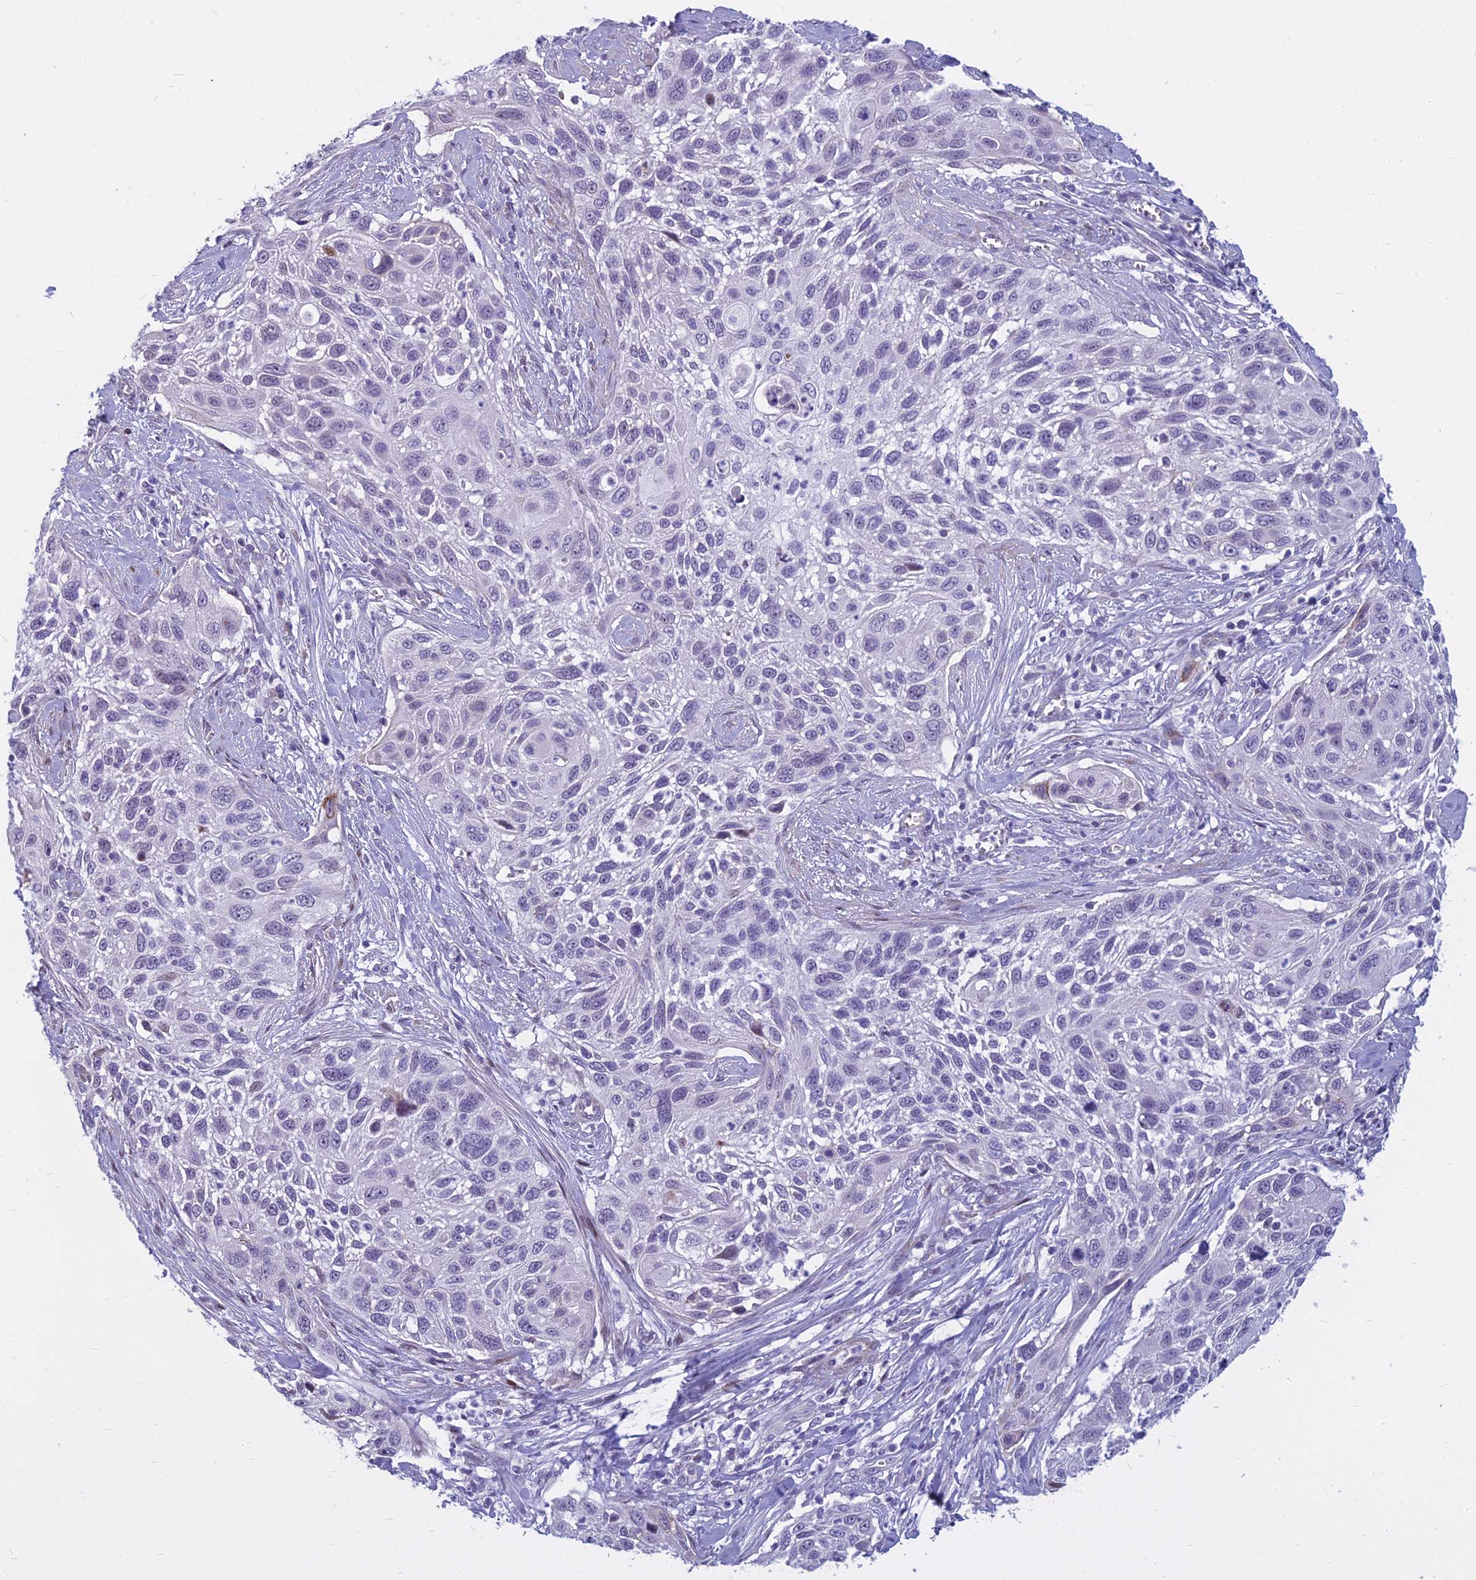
{"staining": {"intensity": "negative", "quantity": "none", "location": "none"}, "tissue": "cervical cancer", "cell_type": "Tumor cells", "image_type": "cancer", "snomed": [{"axis": "morphology", "description": "Squamous cell carcinoma, NOS"}, {"axis": "topography", "description": "Cervix"}], "caption": "Cervical cancer stained for a protein using immunohistochemistry (IHC) exhibits no expression tumor cells.", "gene": "MYBPC2", "patient": {"sex": "female", "age": 70}}